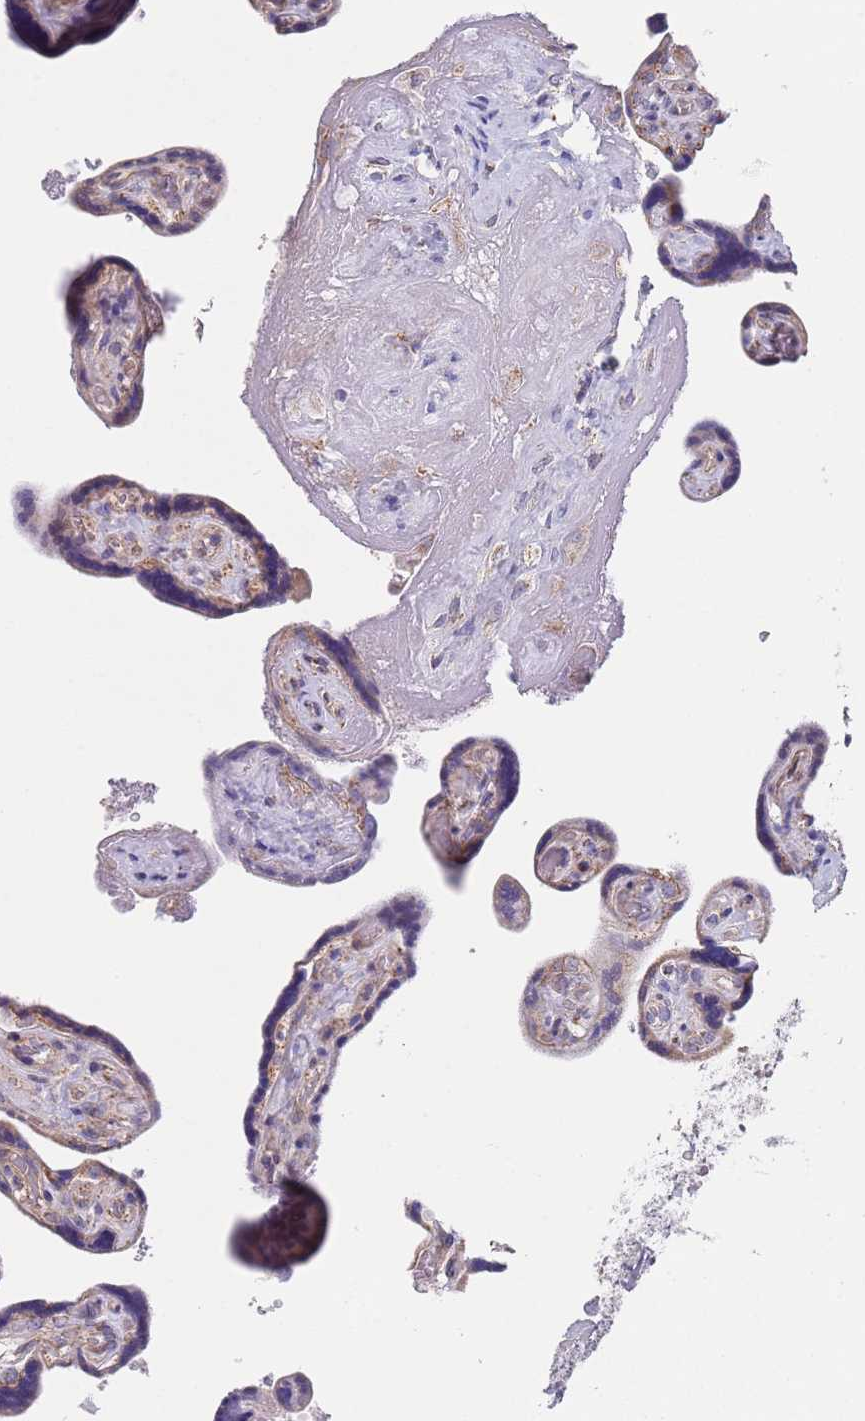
{"staining": {"intensity": "moderate", "quantity": ">75%", "location": "cytoplasmic/membranous"}, "tissue": "placenta", "cell_type": "Decidual cells", "image_type": "normal", "snomed": [{"axis": "morphology", "description": "Normal tissue, NOS"}, {"axis": "topography", "description": "Placenta"}], "caption": "An image showing moderate cytoplasmic/membranous staining in approximately >75% of decidual cells in normal placenta, as visualized by brown immunohistochemical staining.", "gene": "PWWP3A", "patient": {"sex": "female", "age": 32}}